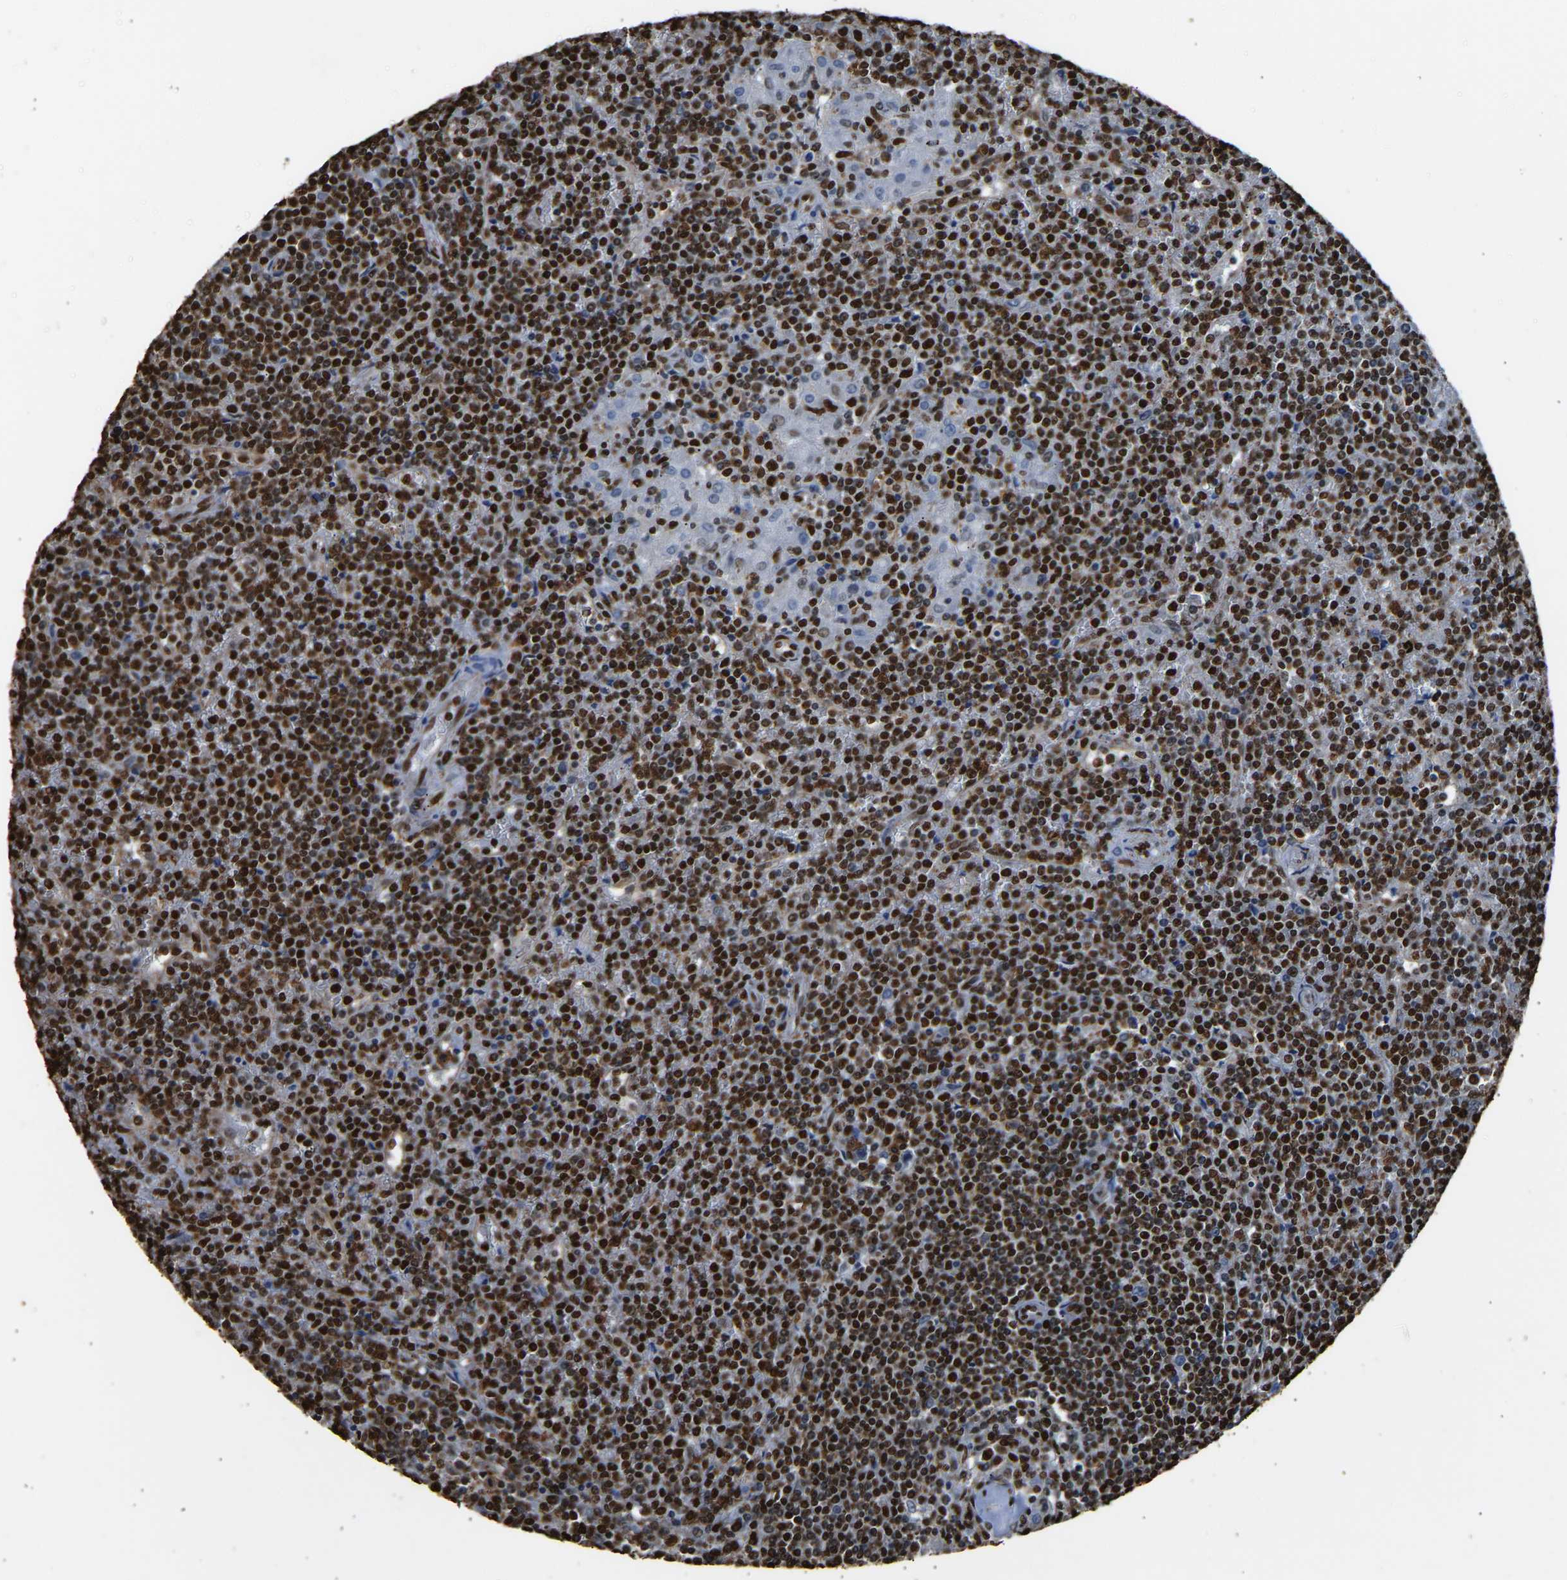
{"staining": {"intensity": "strong", "quantity": ">75%", "location": "nuclear"}, "tissue": "lymphoma", "cell_type": "Tumor cells", "image_type": "cancer", "snomed": [{"axis": "morphology", "description": "Malignant lymphoma, non-Hodgkin's type, Low grade"}, {"axis": "topography", "description": "Spleen"}], "caption": "Tumor cells demonstrate high levels of strong nuclear expression in about >75% of cells in malignant lymphoma, non-Hodgkin's type (low-grade).", "gene": "SAFB", "patient": {"sex": "female", "age": 19}}